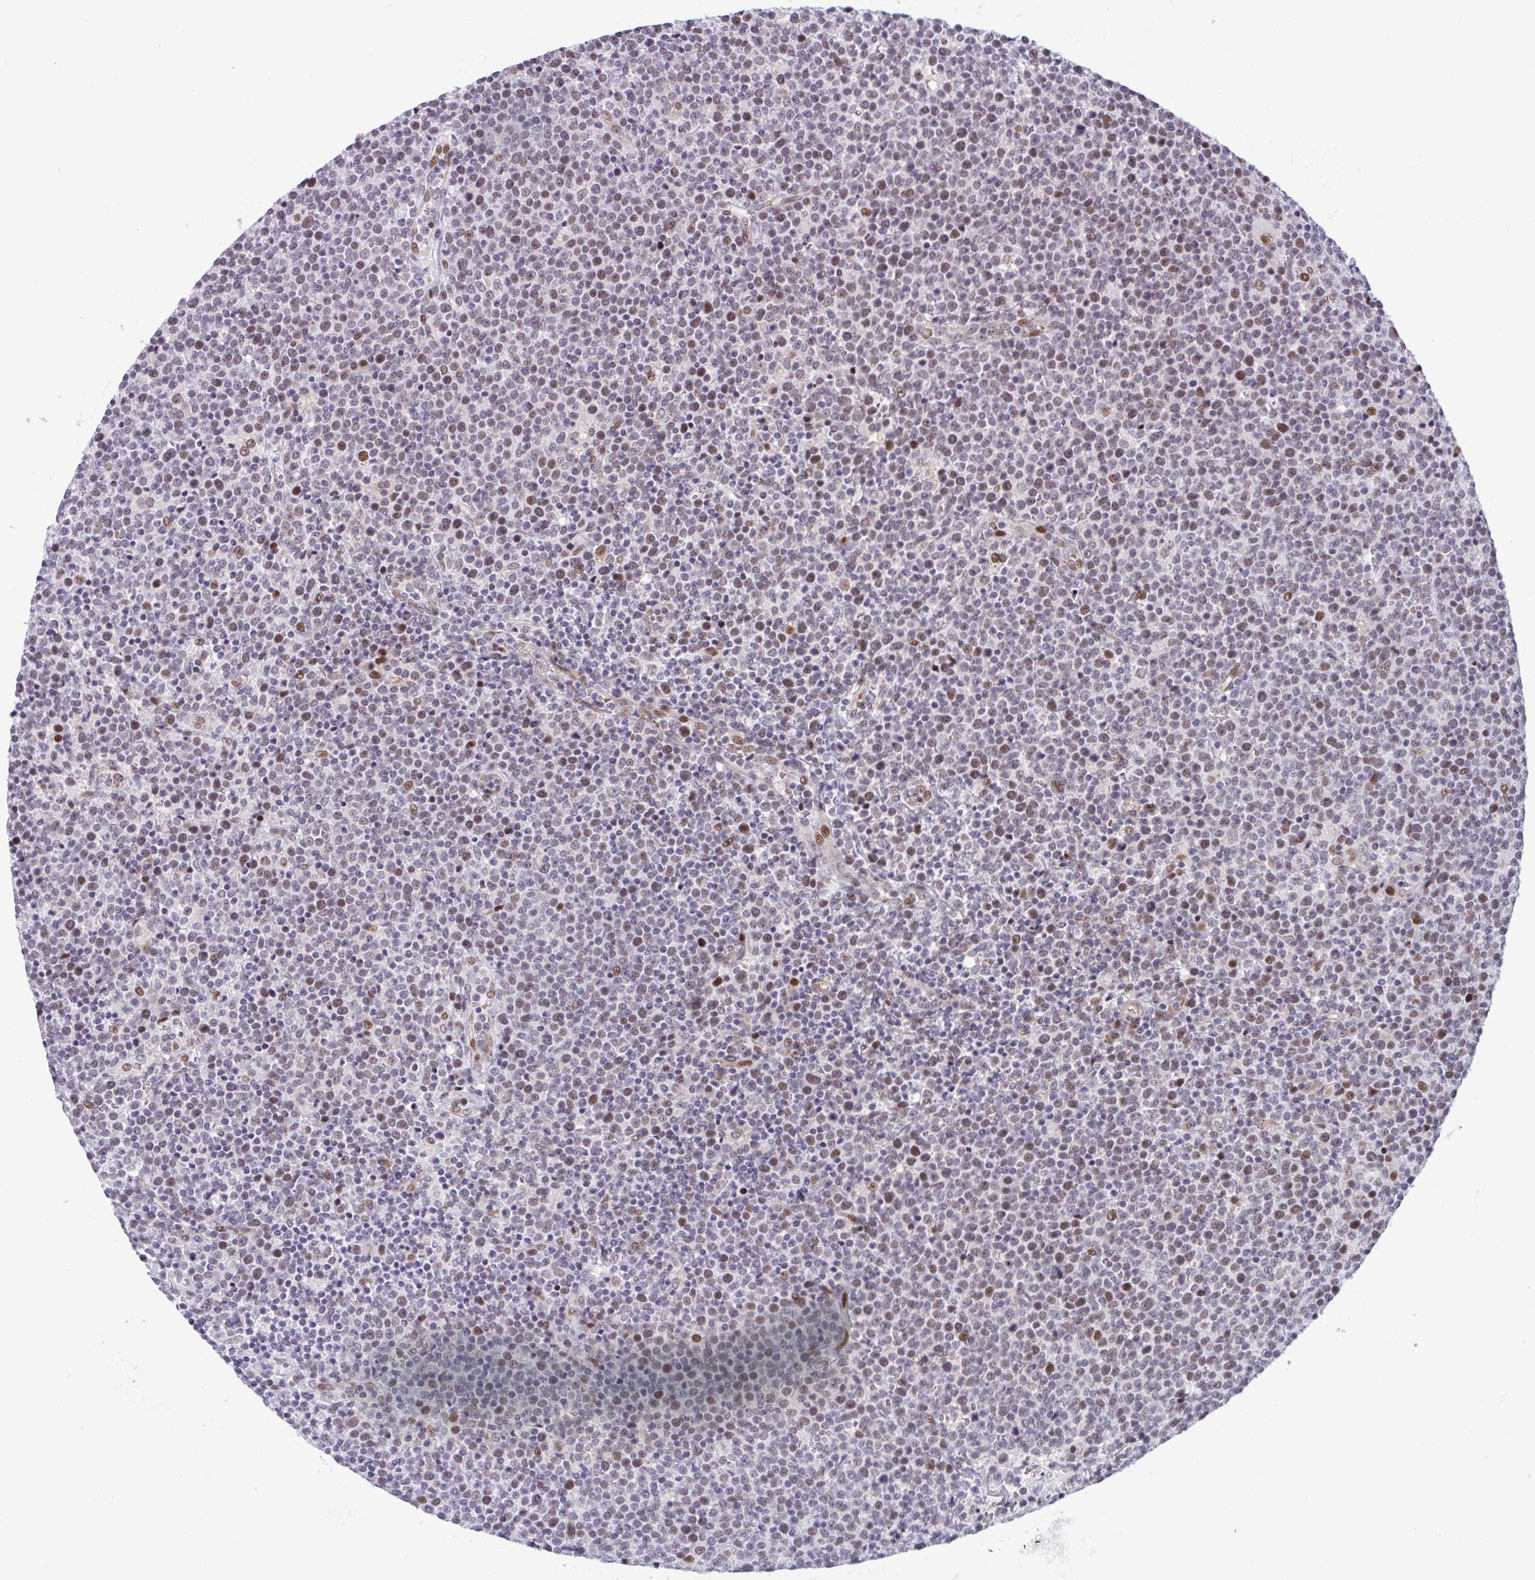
{"staining": {"intensity": "moderate", "quantity": "25%-75%", "location": "nuclear"}, "tissue": "lymphoma", "cell_type": "Tumor cells", "image_type": "cancer", "snomed": [{"axis": "morphology", "description": "Malignant lymphoma, non-Hodgkin's type, High grade"}, {"axis": "topography", "description": "Lymph node"}], "caption": "Immunohistochemical staining of human lymphoma exhibits moderate nuclear protein staining in approximately 25%-75% of tumor cells. The protein of interest is shown in brown color, while the nuclei are stained blue.", "gene": "RBL1", "patient": {"sex": "male", "age": 61}}